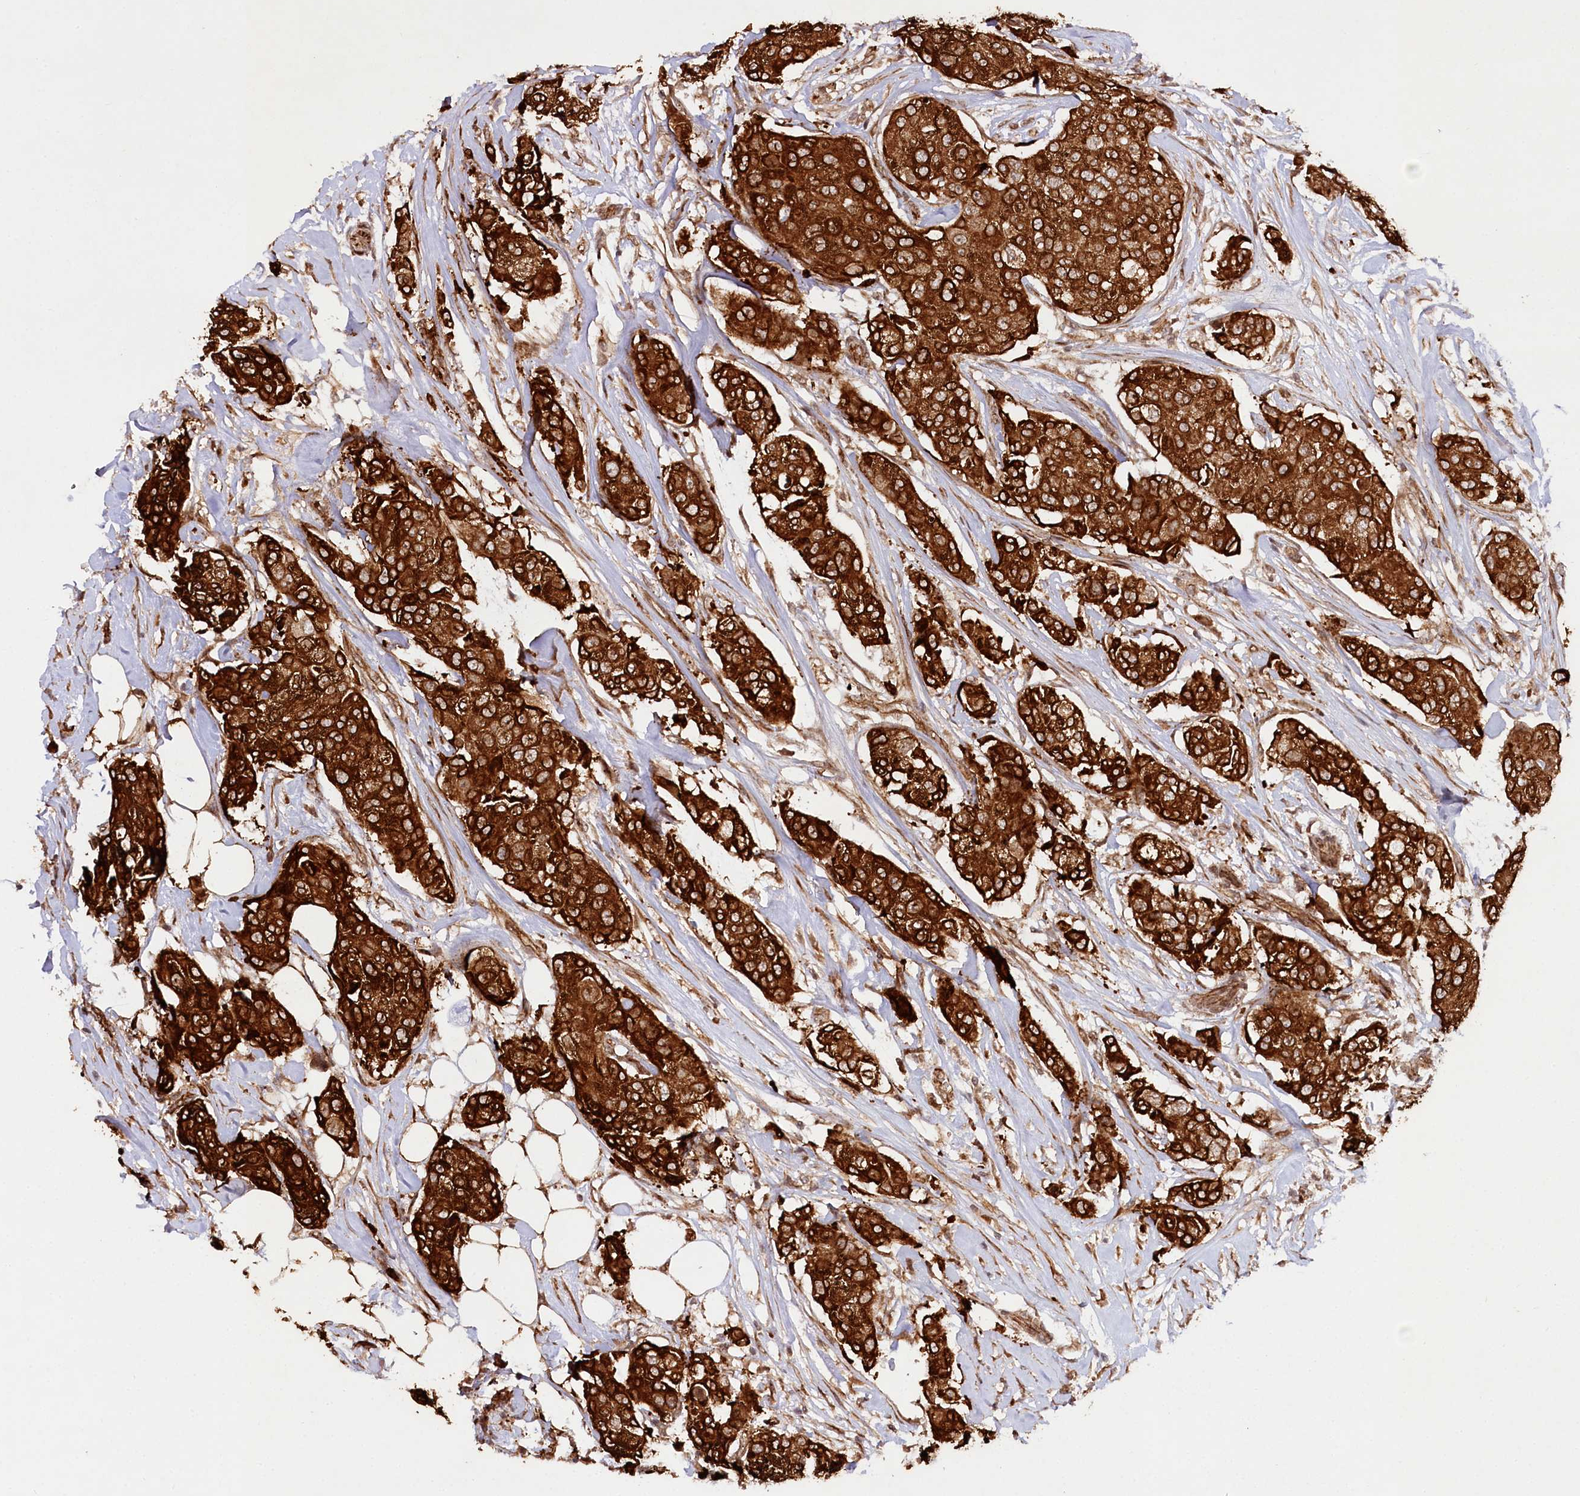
{"staining": {"intensity": "strong", "quantity": ">75%", "location": "cytoplasmic/membranous"}, "tissue": "breast cancer", "cell_type": "Tumor cells", "image_type": "cancer", "snomed": [{"axis": "morphology", "description": "Duct carcinoma"}, {"axis": "topography", "description": "Breast"}], "caption": "A micrograph of human breast cancer stained for a protein displays strong cytoplasmic/membranous brown staining in tumor cells.", "gene": "ALKBH8", "patient": {"sex": "female", "age": 80}}